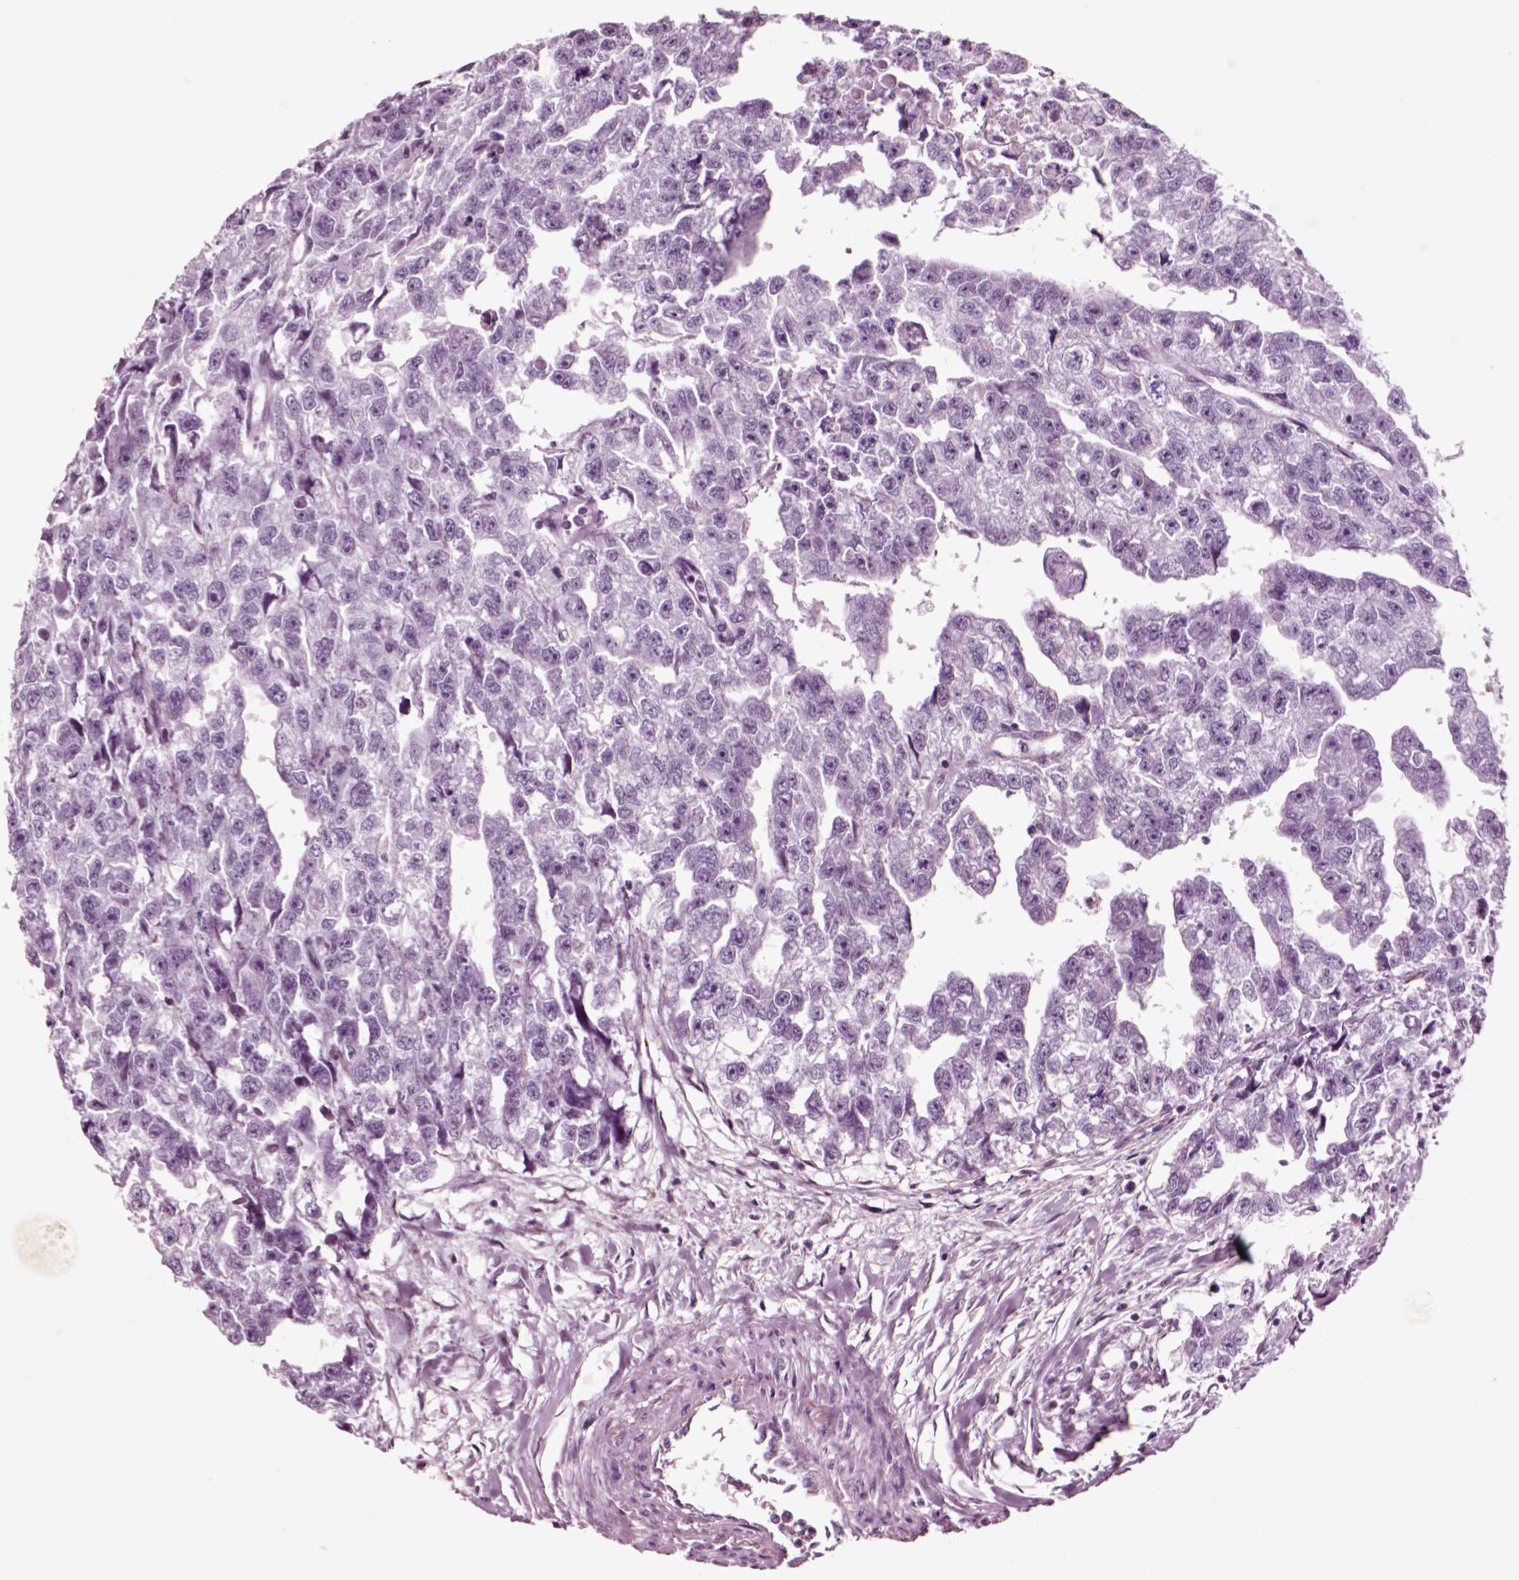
{"staining": {"intensity": "negative", "quantity": "none", "location": "none"}, "tissue": "testis cancer", "cell_type": "Tumor cells", "image_type": "cancer", "snomed": [{"axis": "morphology", "description": "Carcinoma, Embryonal, NOS"}, {"axis": "morphology", "description": "Teratoma, malignant, NOS"}, {"axis": "topography", "description": "Testis"}], "caption": "This is a photomicrograph of immunohistochemistry staining of testis cancer (embryonal carcinoma), which shows no staining in tumor cells.", "gene": "CHGB", "patient": {"sex": "male", "age": 44}}